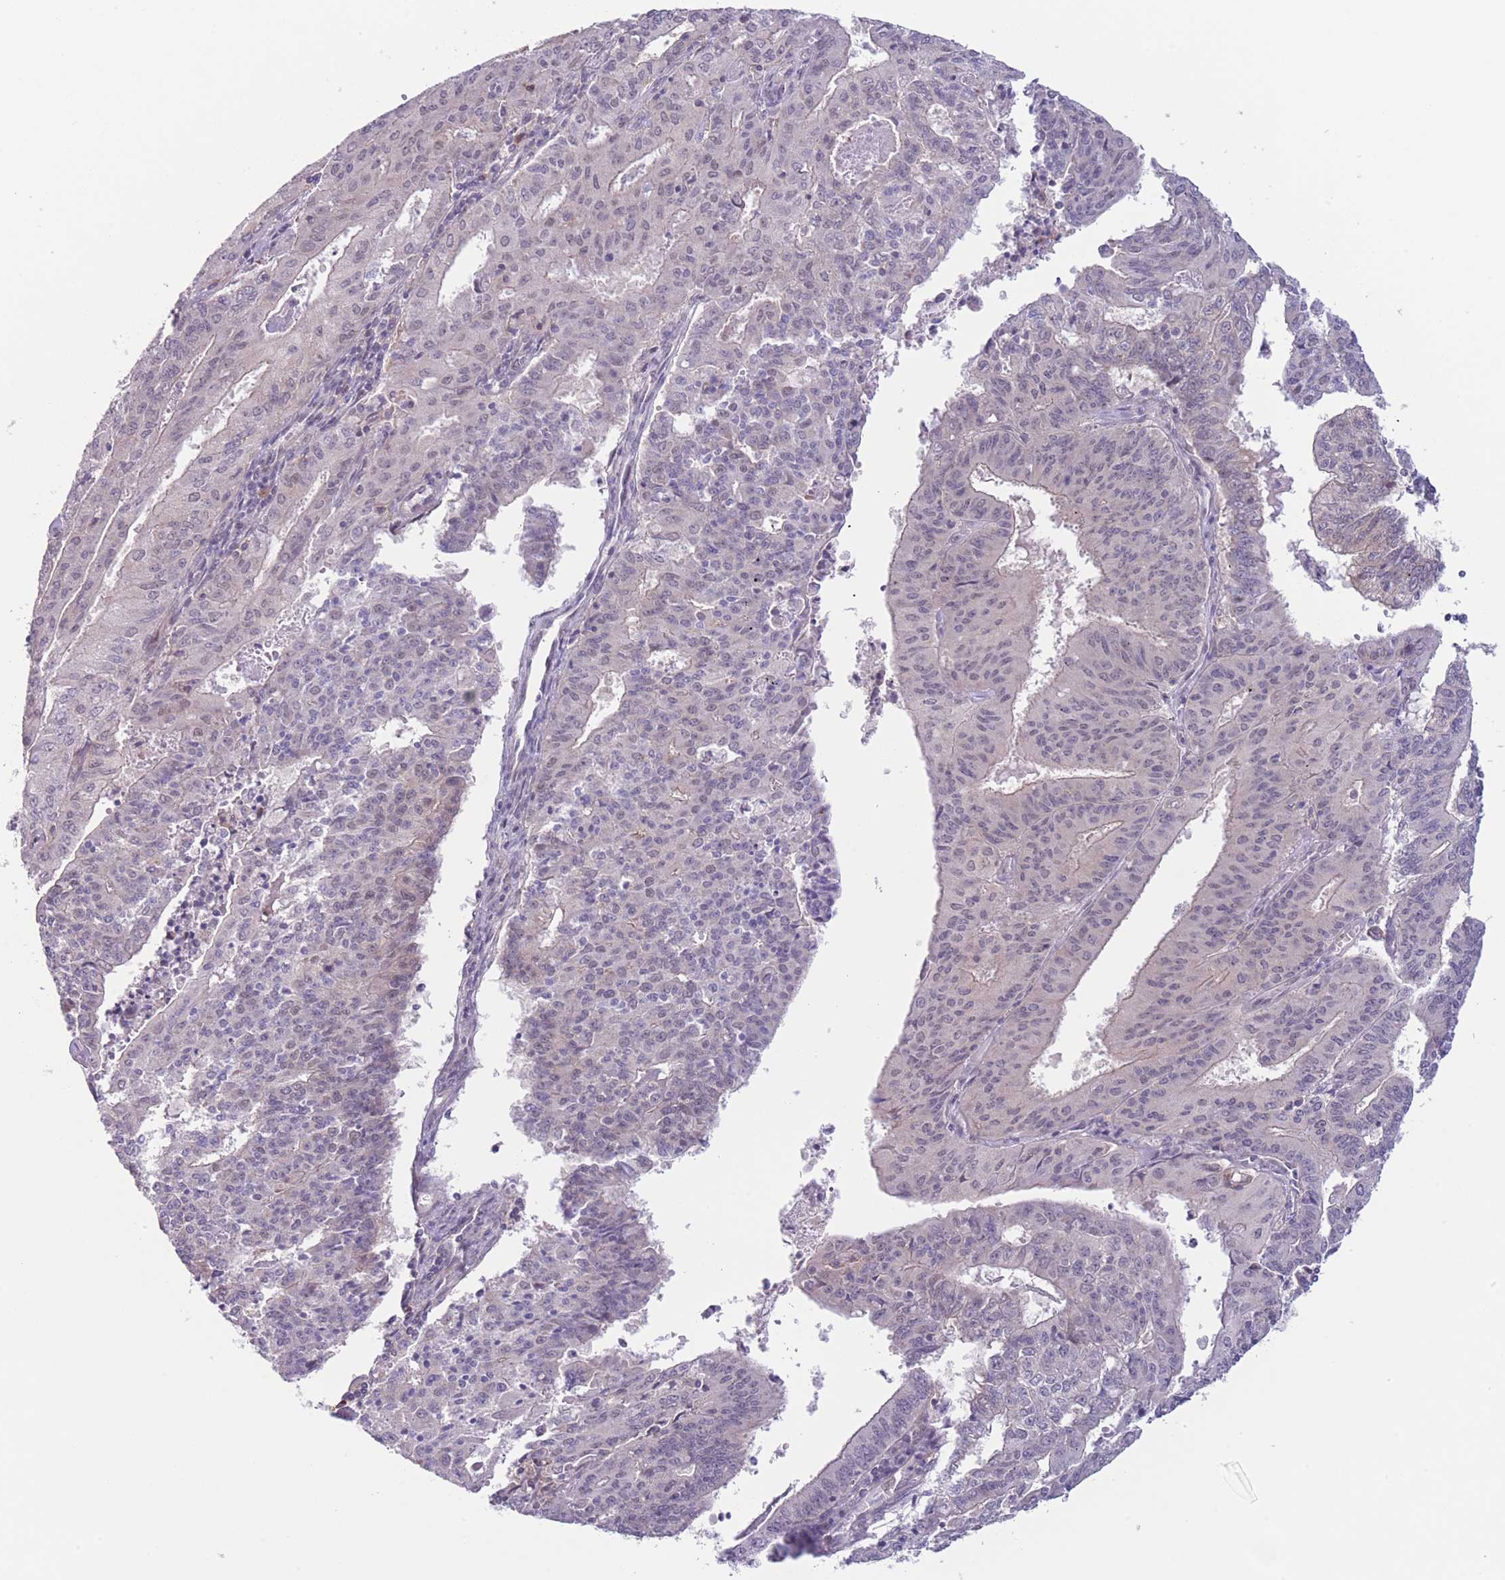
{"staining": {"intensity": "negative", "quantity": "none", "location": "none"}, "tissue": "endometrial cancer", "cell_type": "Tumor cells", "image_type": "cancer", "snomed": [{"axis": "morphology", "description": "Adenocarcinoma, NOS"}, {"axis": "topography", "description": "Endometrium"}], "caption": "The histopathology image displays no significant positivity in tumor cells of endometrial cancer.", "gene": "C9orf152", "patient": {"sex": "female", "age": 59}}